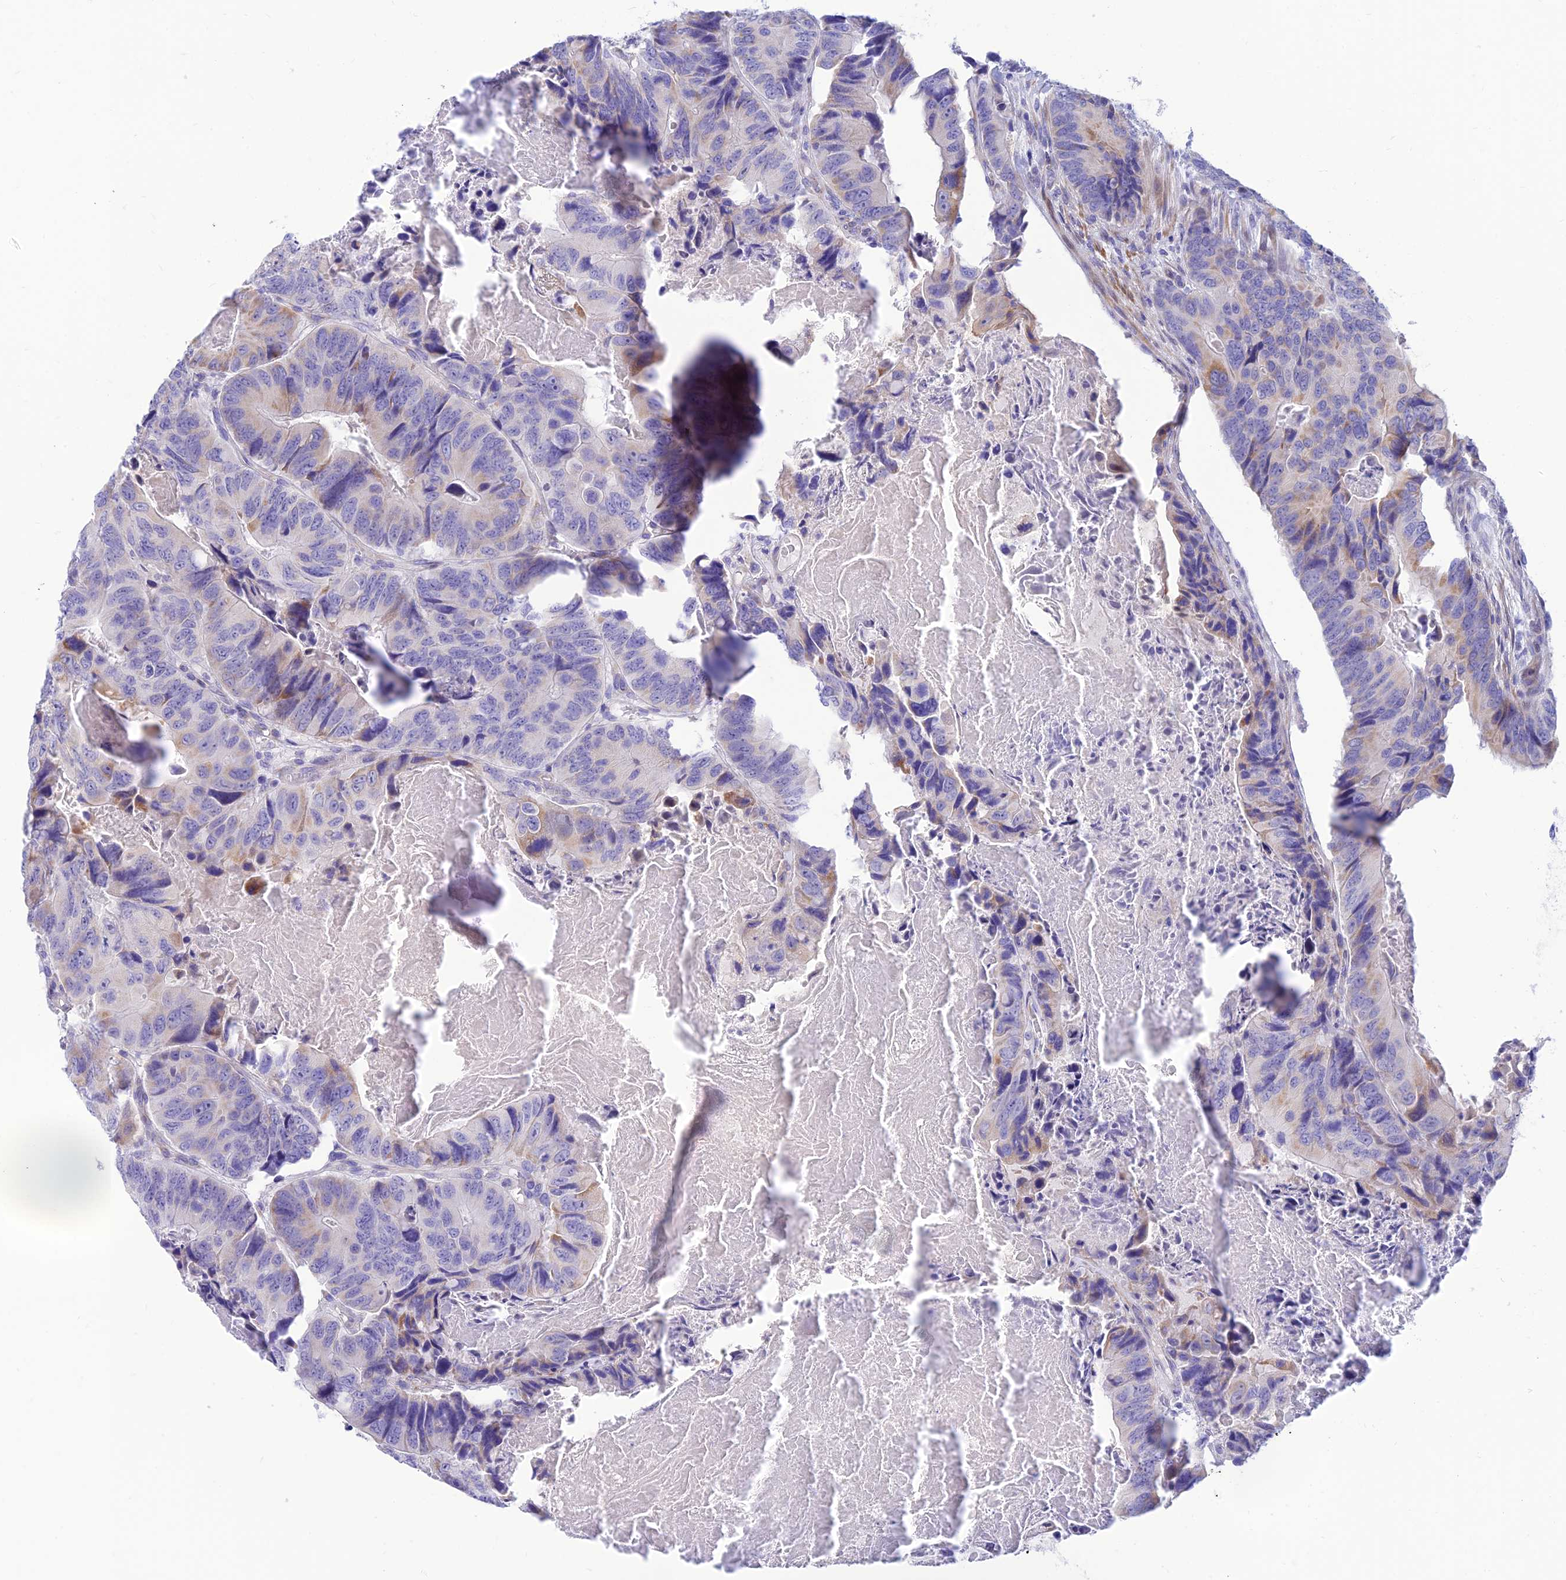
{"staining": {"intensity": "moderate", "quantity": "<25%", "location": "cytoplasmic/membranous"}, "tissue": "colorectal cancer", "cell_type": "Tumor cells", "image_type": "cancer", "snomed": [{"axis": "morphology", "description": "Adenocarcinoma, NOS"}, {"axis": "topography", "description": "Colon"}], "caption": "This image demonstrates colorectal cancer stained with immunohistochemistry to label a protein in brown. The cytoplasmic/membranous of tumor cells show moderate positivity for the protein. Nuclei are counter-stained blue.", "gene": "FAM186B", "patient": {"sex": "male", "age": 84}}